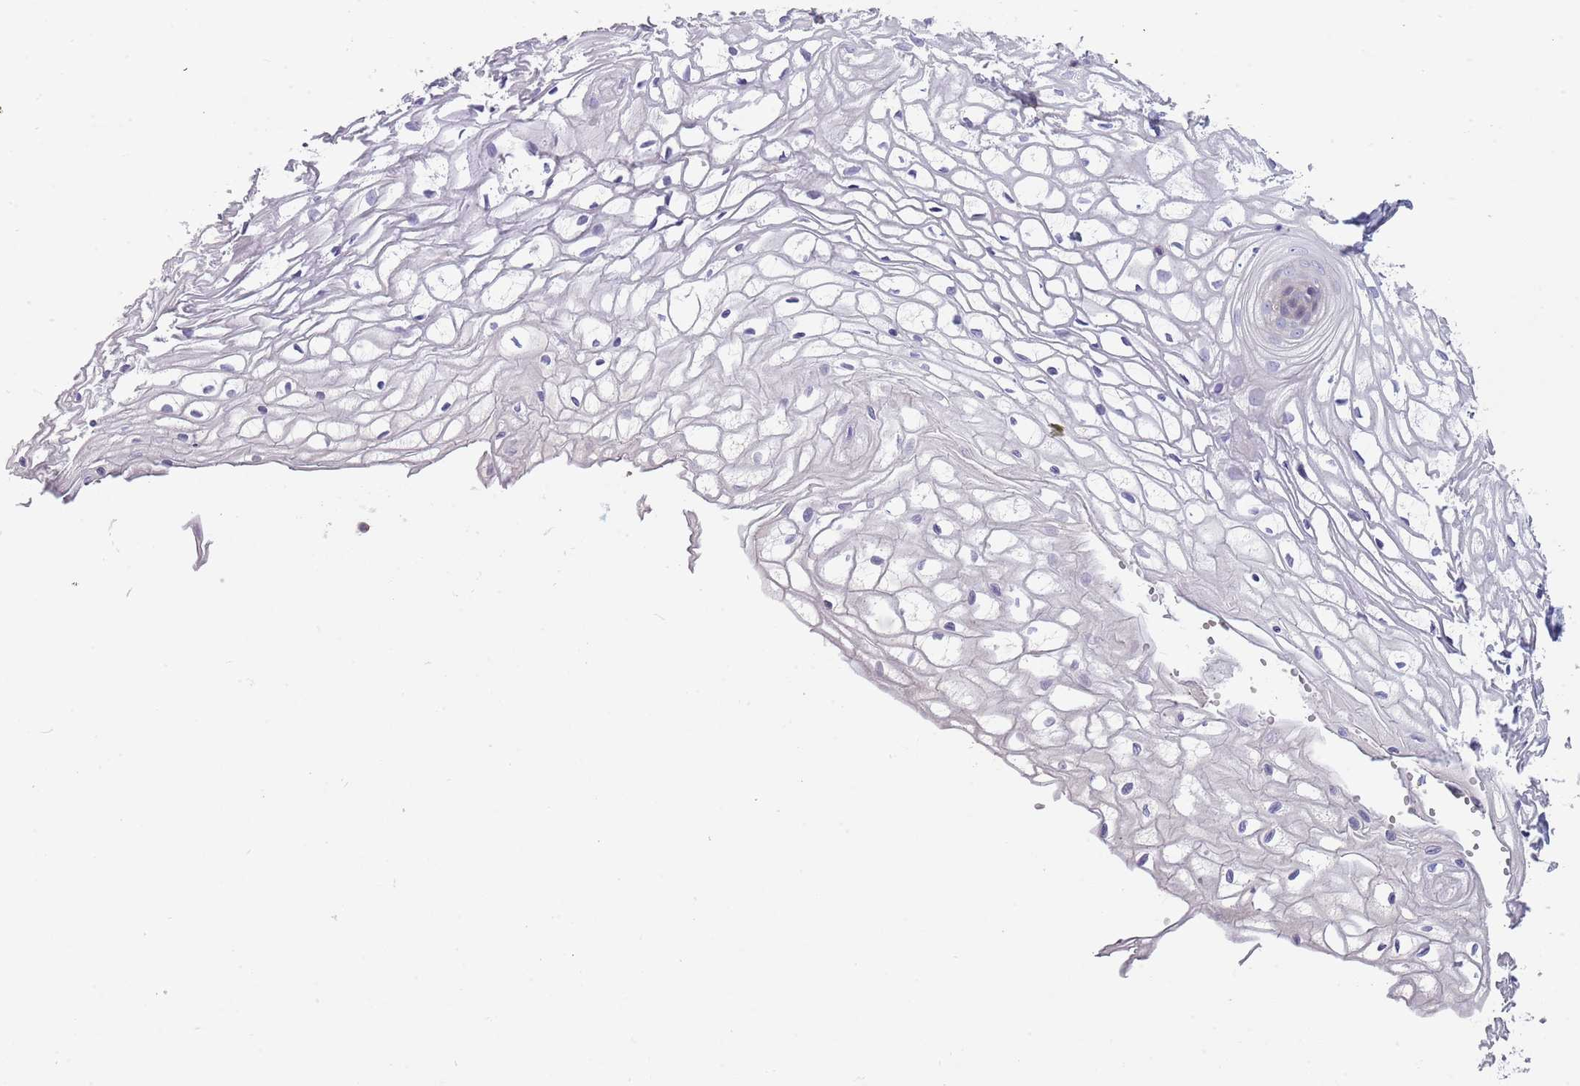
{"staining": {"intensity": "negative", "quantity": "none", "location": "none"}, "tissue": "vagina", "cell_type": "Squamous epithelial cells", "image_type": "normal", "snomed": [{"axis": "morphology", "description": "Normal tissue, NOS"}, {"axis": "topography", "description": "Vagina"}], "caption": "Immunohistochemistry (IHC) of normal human vagina shows no positivity in squamous epithelial cells.", "gene": "SUSD1", "patient": {"sex": "female", "age": 34}}